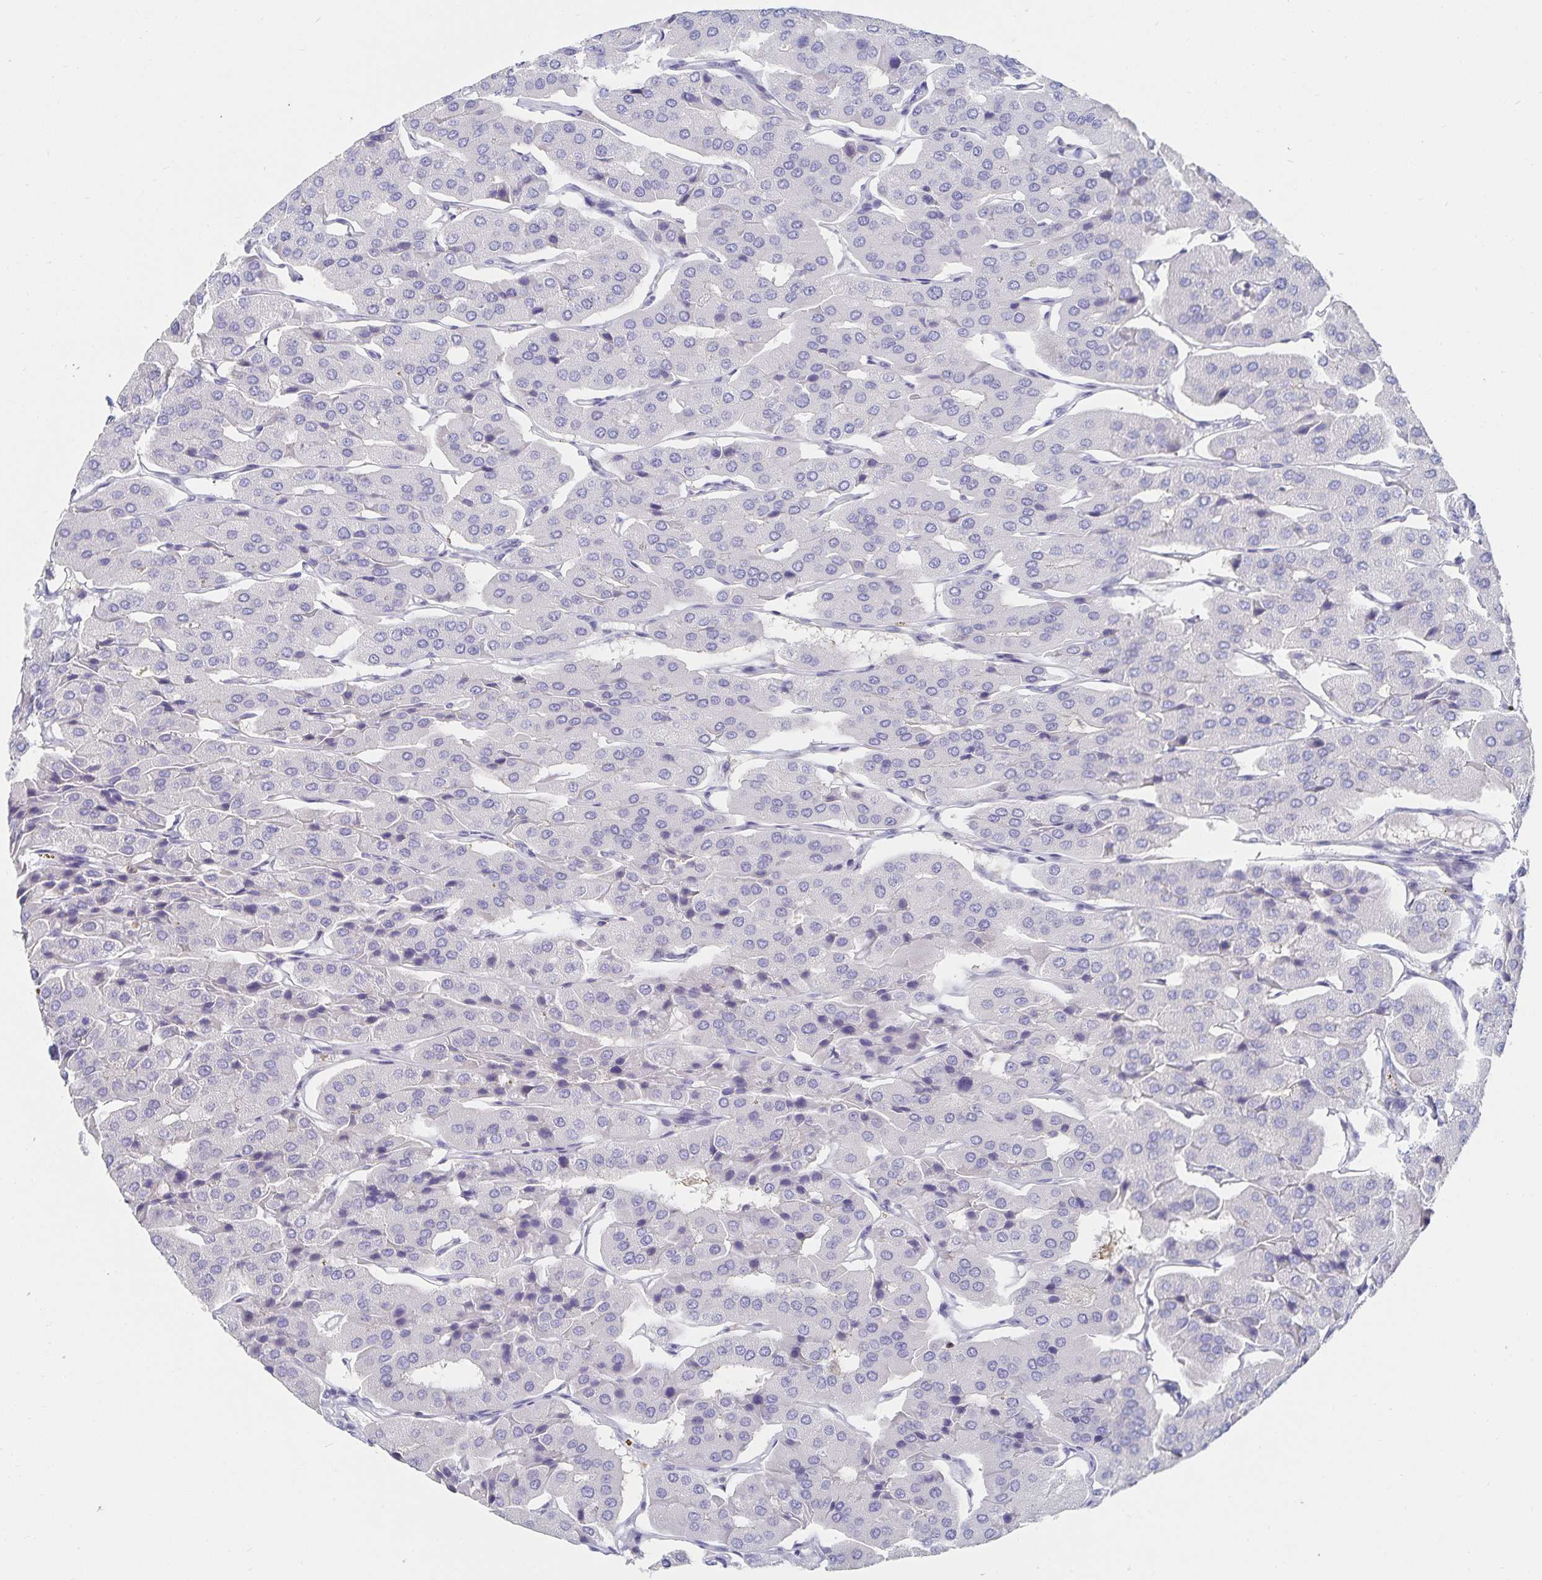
{"staining": {"intensity": "negative", "quantity": "none", "location": "none"}, "tissue": "parathyroid gland", "cell_type": "Glandular cells", "image_type": "normal", "snomed": [{"axis": "morphology", "description": "Normal tissue, NOS"}, {"axis": "morphology", "description": "Adenoma, NOS"}, {"axis": "topography", "description": "Parathyroid gland"}], "caption": "Unremarkable parathyroid gland was stained to show a protein in brown. There is no significant expression in glandular cells. (Stains: DAB (3,3'-diaminobenzidine) IHC with hematoxylin counter stain, Microscopy: brightfield microscopy at high magnification).", "gene": "PIK3CD", "patient": {"sex": "female", "age": 86}}